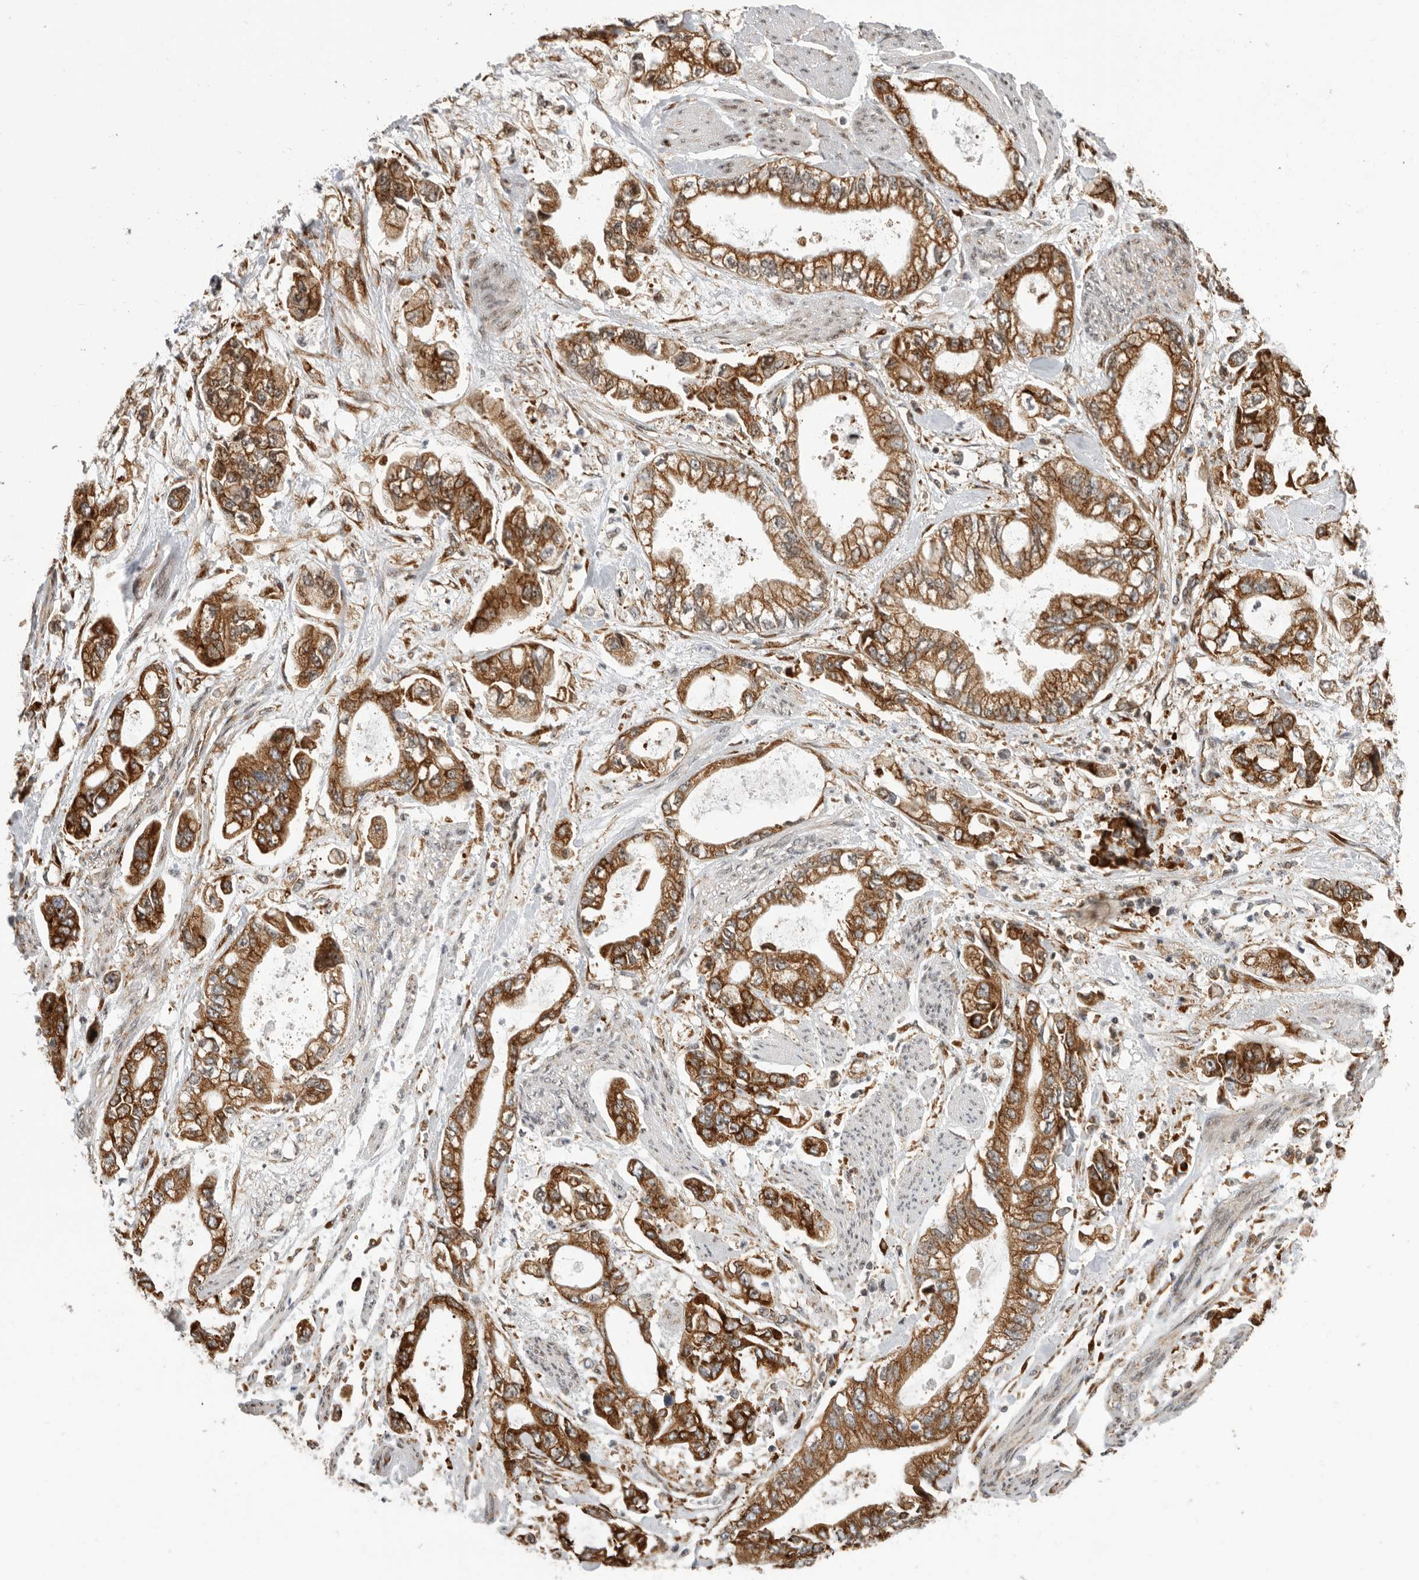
{"staining": {"intensity": "moderate", "quantity": ">75%", "location": "cytoplasmic/membranous"}, "tissue": "stomach cancer", "cell_type": "Tumor cells", "image_type": "cancer", "snomed": [{"axis": "morphology", "description": "Normal tissue, NOS"}, {"axis": "morphology", "description": "Adenocarcinoma, NOS"}, {"axis": "topography", "description": "Stomach"}], "caption": "Adenocarcinoma (stomach) was stained to show a protein in brown. There is medium levels of moderate cytoplasmic/membranous expression in approximately >75% of tumor cells.", "gene": "FZD3", "patient": {"sex": "male", "age": 62}}